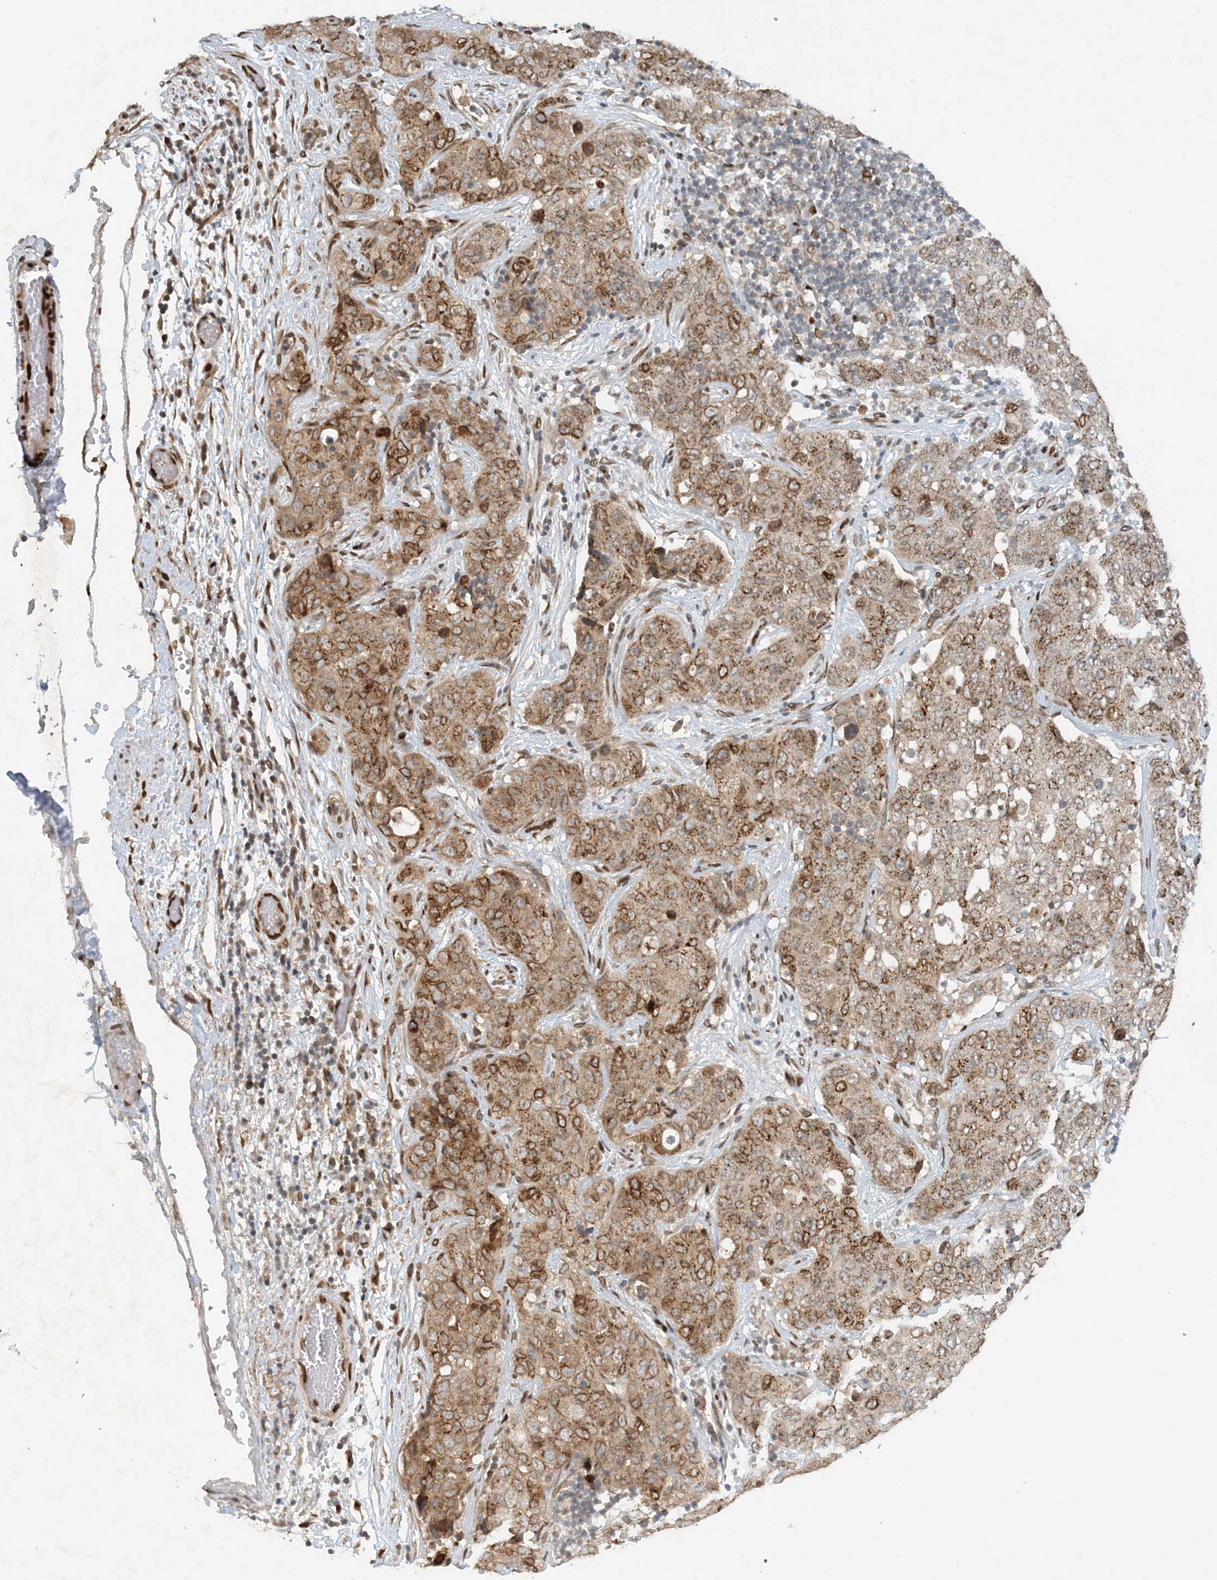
{"staining": {"intensity": "moderate", "quantity": ">75%", "location": "cytoplasmic/membranous"}, "tissue": "stomach cancer", "cell_type": "Tumor cells", "image_type": "cancer", "snomed": [{"axis": "morphology", "description": "Normal tissue, NOS"}, {"axis": "morphology", "description": "Adenocarcinoma, NOS"}, {"axis": "topography", "description": "Lymph node"}, {"axis": "topography", "description": "Stomach"}], "caption": "Stomach cancer (adenocarcinoma) was stained to show a protein in brown. There is medium levels of moderate cytoplasmic/membranous staining in approximately >75% of tumor cells.", "gene": "SLC35A2", "patient": {"sex": "male", "age": 48}}